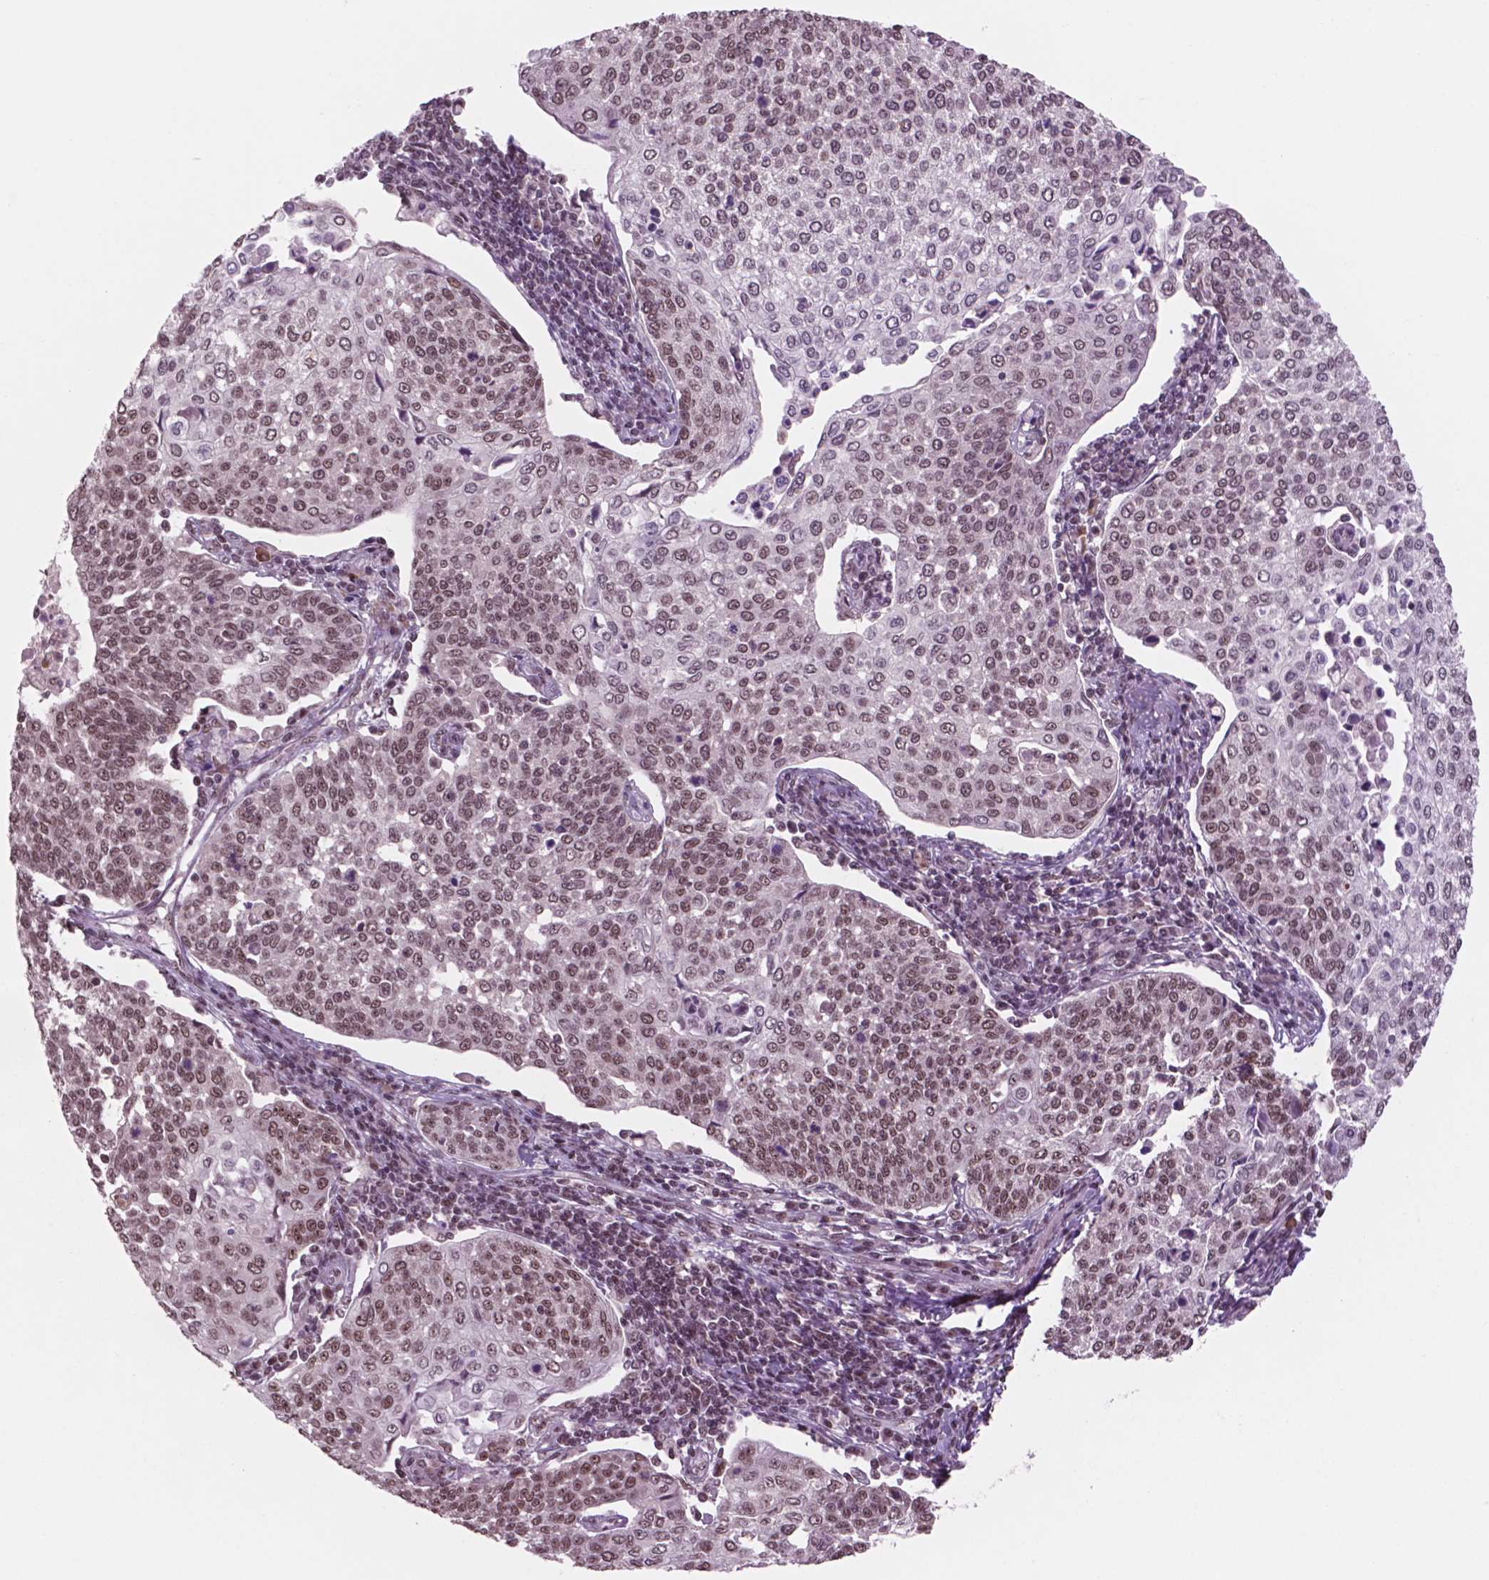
{"staining": {"intensity": "moderate", "quantity": ">75%", "location": "nuclear"}, "tissue": "cervical cancer", "cell_type": "Tumor cells", "image_type": "cancer", "snomed": [{"axis": "morphology", "description": "Squamous cell carcinoma, NOS"}, {"axis": "topography", "description": "Cervix"}], "caption": "Immunohistochemistry (IHC) image of neoplastic tissue: cervical squamous cell carcinoma stained using IHC shows medium levels of moderate protein expression localized specifically in the nuclear of tumor cells, appearing as a nuclear brown color.", "gene": "POLR2E", "patient": {"sex": "female", "age": 34}}